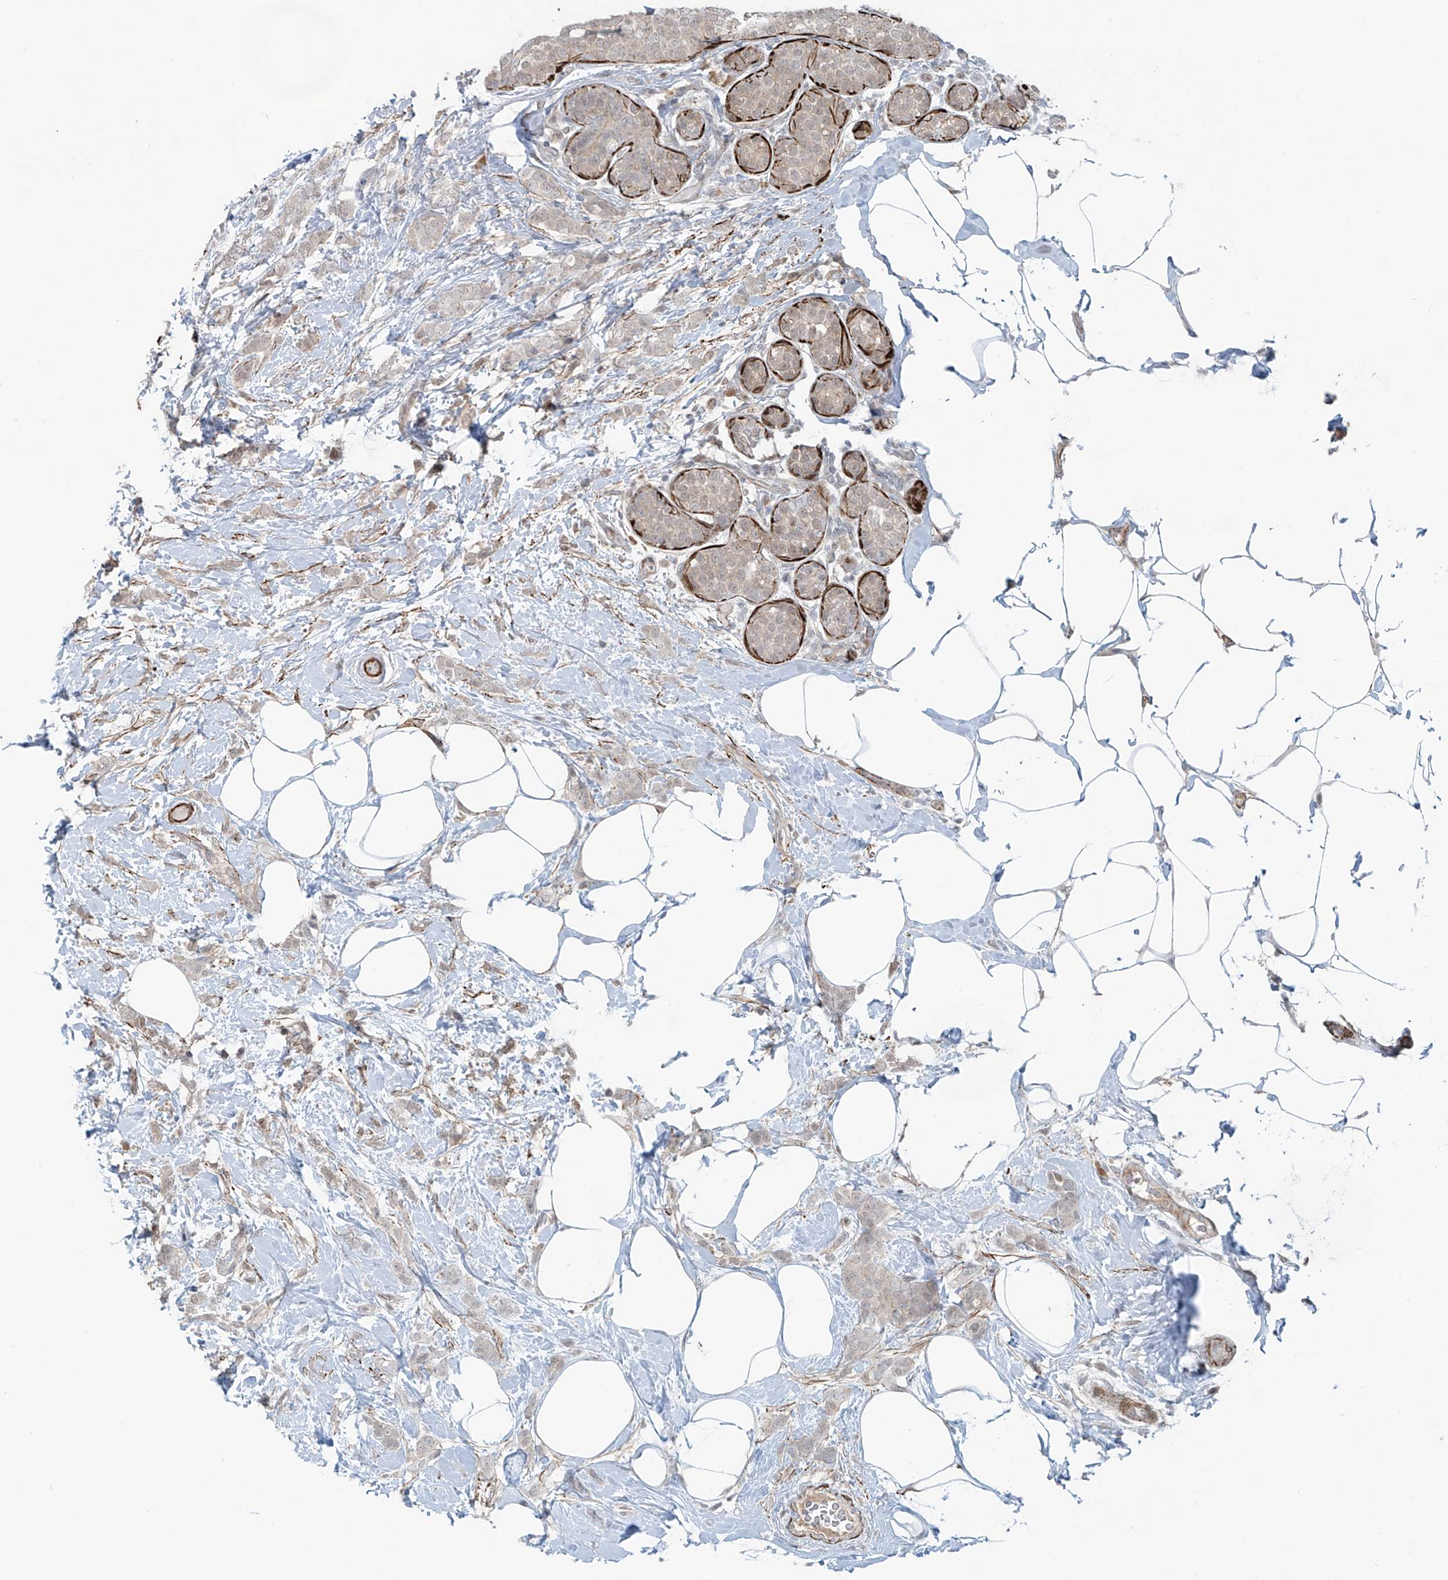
{"staining": {"intensity": "negative", "quantity": "none", "location": "none"}, "tissue": "breast cancer", "cell_type": "Tumor cells", "image_type": "cancer", "snomed": [{"axis": "morphology", "description": "Lobular carcinoma, in situ"}, {"axis": "morphology", "description": "Lobular carcinoma"}, {"axis": "topography", "description": "Breast"}], "caption": "A photomicrograph of human lobular carcinoma in situ (breast) is negative for staining in tumor cells. (DAB IHC visualized using brightfield microscopy, high magnification).", "gene": "RASGEF1A", "patient": {"sex": "female", "age": 41}}